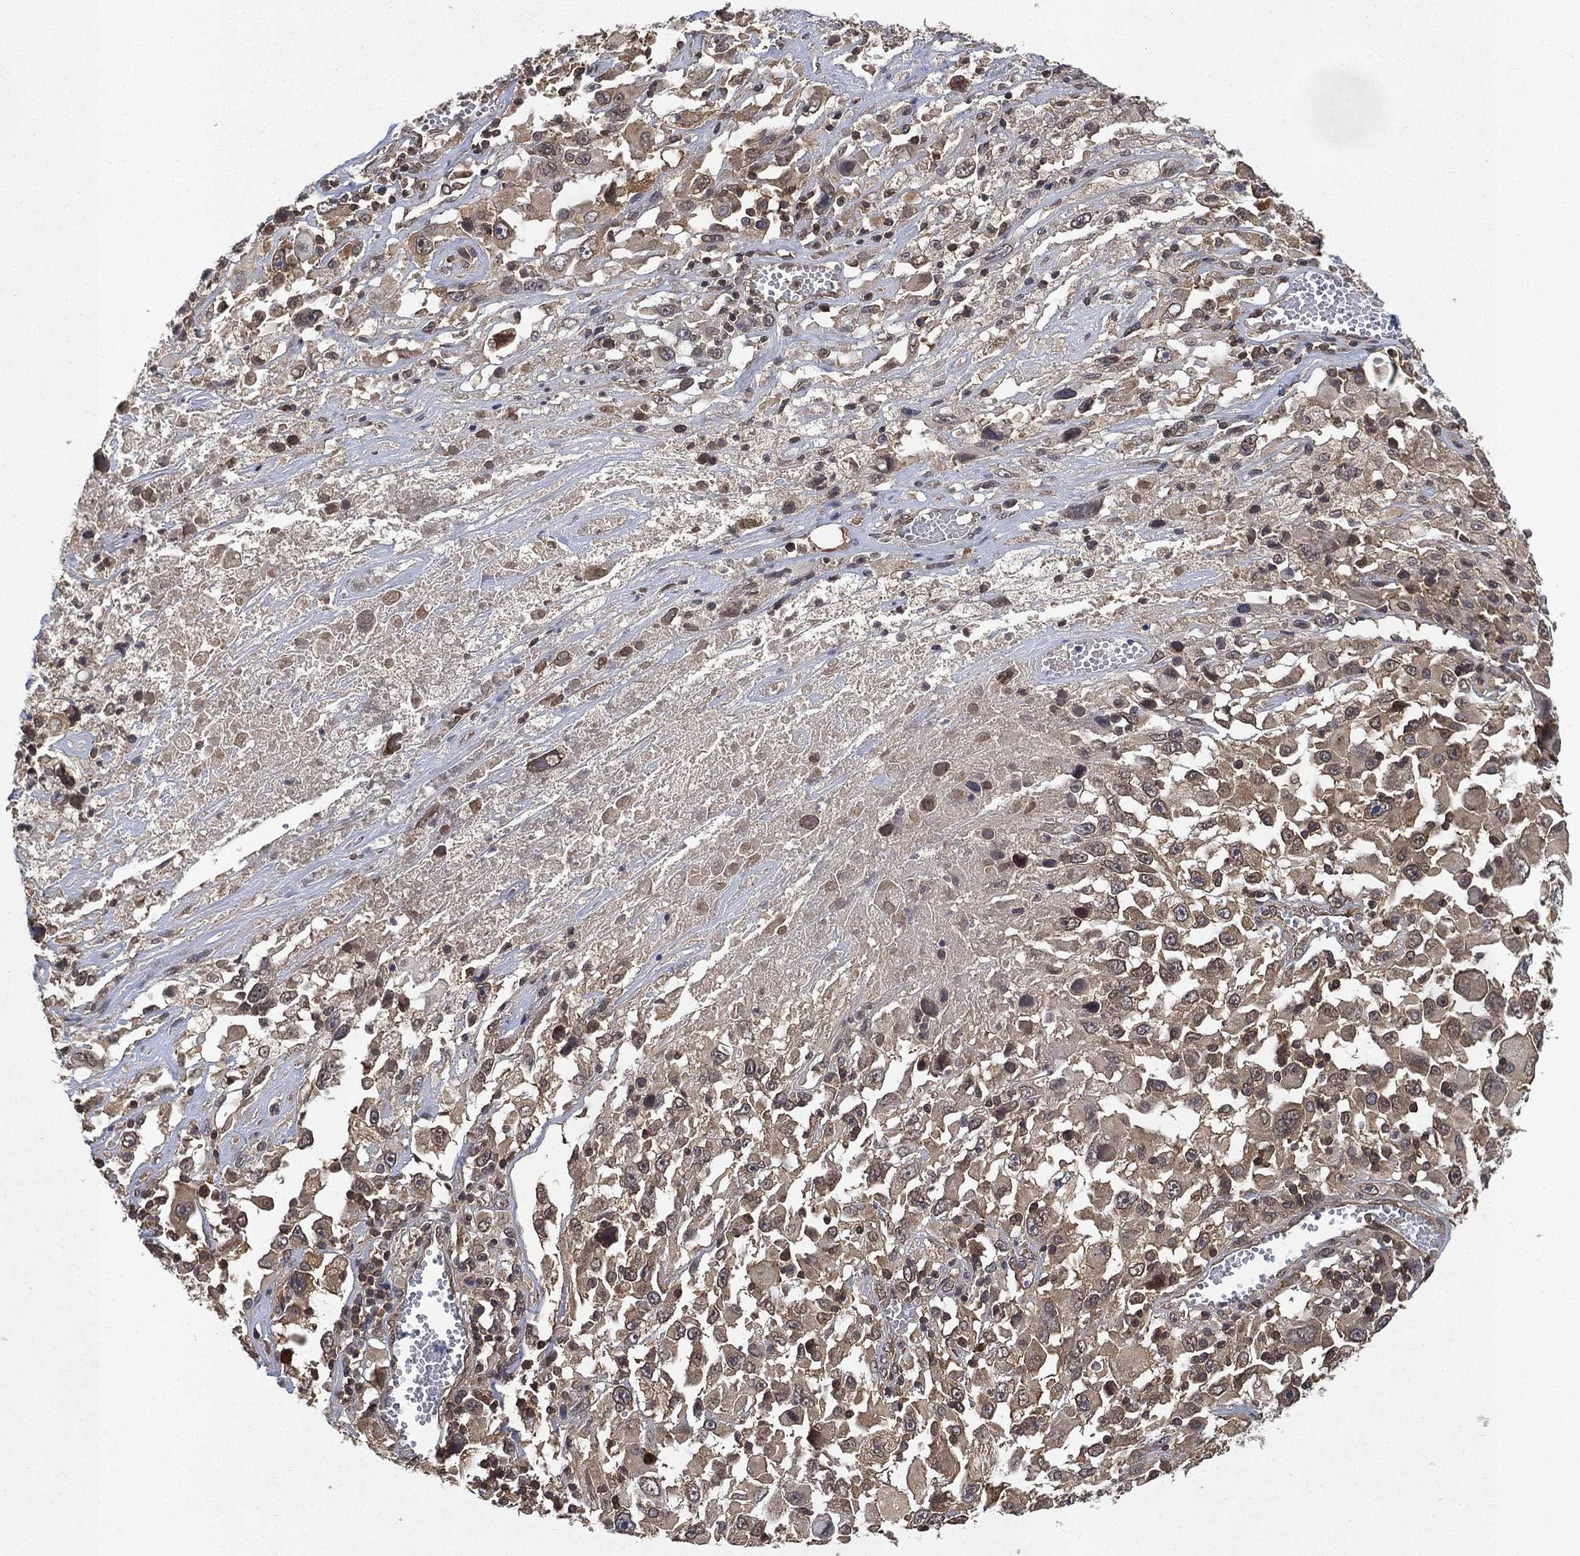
{"staining": {"intensity": "moderate", "quantity": "25%-75%", "location": "cytoplasmic/membranous"}, "tissue": "melanoma", "cell_type": "Tumor cells", "image_type": "cancer", "snomed": [{"axis": "morphology", "description": "Malignant melanoma, Metastatic site"}, {"axis": "topography", "description": "Soft tissue"}], "caption": "Malignant melanoma (metastatic site) stained with a brown dye exhibits moderate cytoplasmic/membranous positive staining in about 25%-75% of tumor cells.", "gene": "UBA5", "patient": {"sex": "male", "age": 50}}